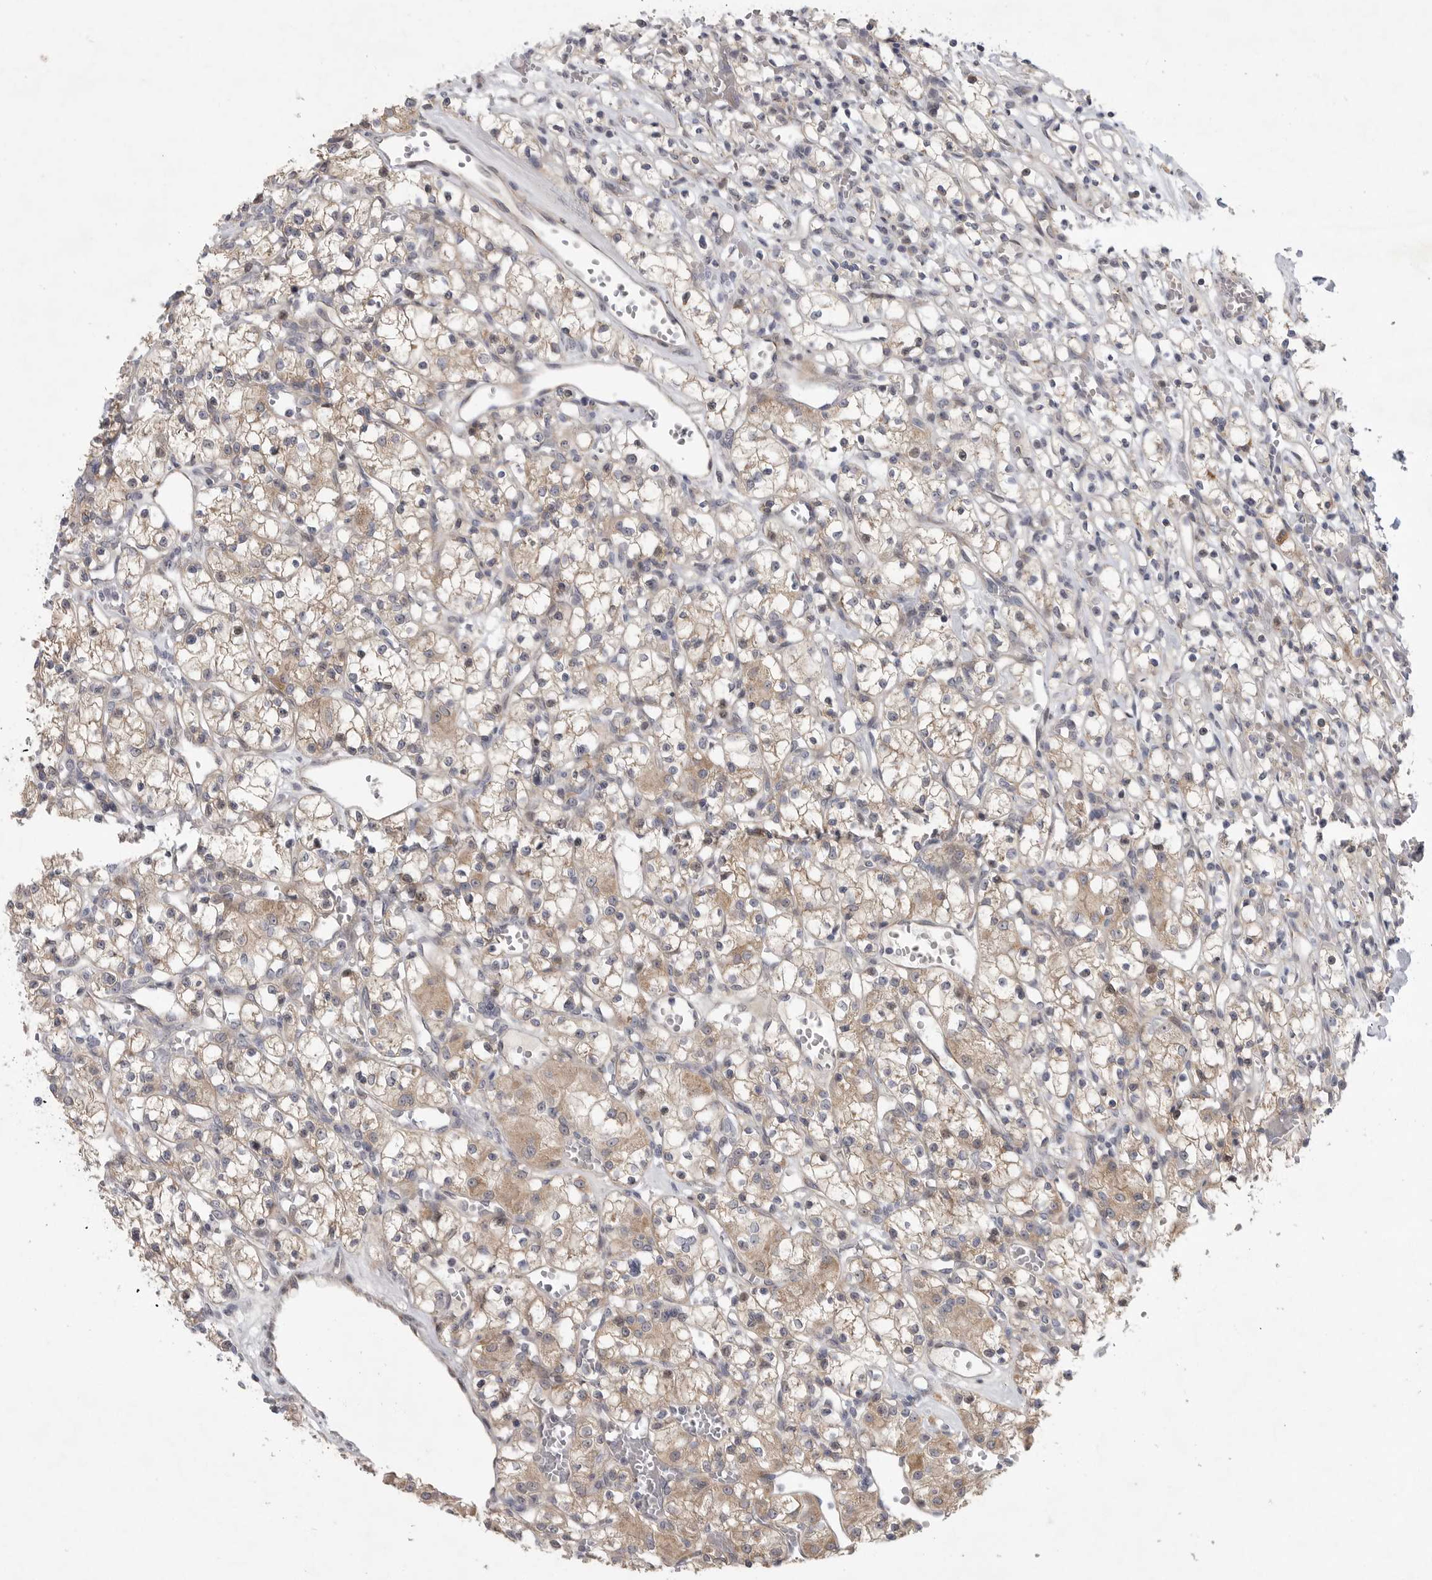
{"staining": {"intensity": "weak", "quantity": "<25%", "location": "cytoplasmic/membranous"}, "tissue": "renal cancer", "cell_type": "Tumor cells", "image_type": "cancer", "snomed": [{"axis": "morphology", "description": "Adenocarcinoma, NOS"}, {"axis": "topography", "description": "Kidney"}], "caption": "Tumor cells show no significant protein staining in renal adenocarcinoma.", "gene": "FBXO43", "patient": {"sex": "female", "age": 59}}